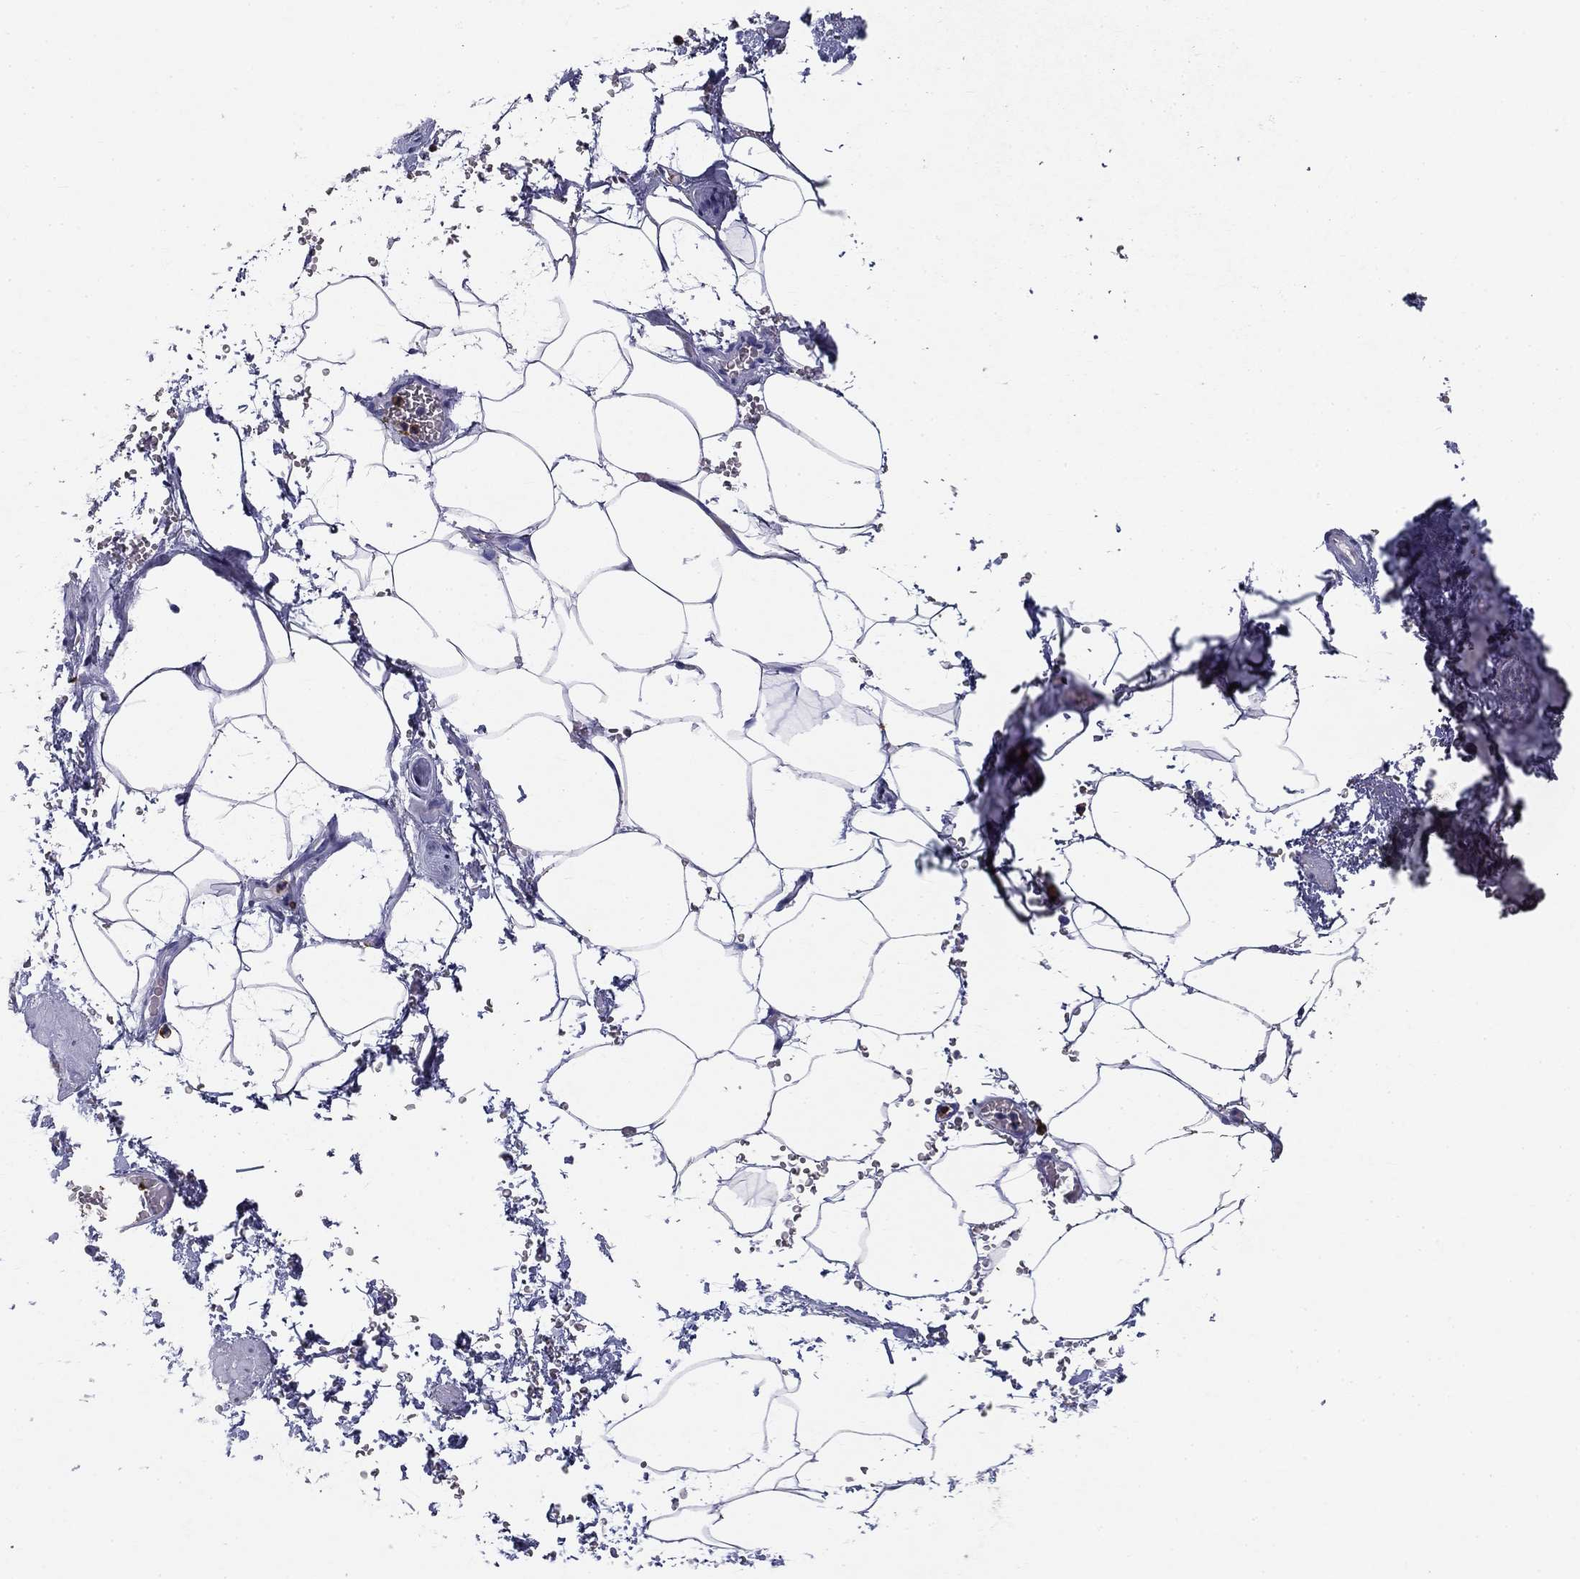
{"staining": {"intensity": "negative", "quantity": "none", "location": "none"}, "tissue": "adipose tissue", "cell_type": "Adipocytes", "image_type": "normal", "snomed": [{"axis": "morphology", "description": "Normal tissue, NOS"}, {"axis": "topography", "description": "Soft tissue"}, {"axis": "topography", "description": "Adipose tissue"}, {"axis": "topography", "description": "Vascular tissue"}, {"axis": "topography", "description": "Peripheral nerve tissue"}], "caption": "Human adipose tissue stained for a protein using IHC reveals no expression in adipocytes.", "gene": "IGSF8", "patient": {"sex": "male", "age": 68}}